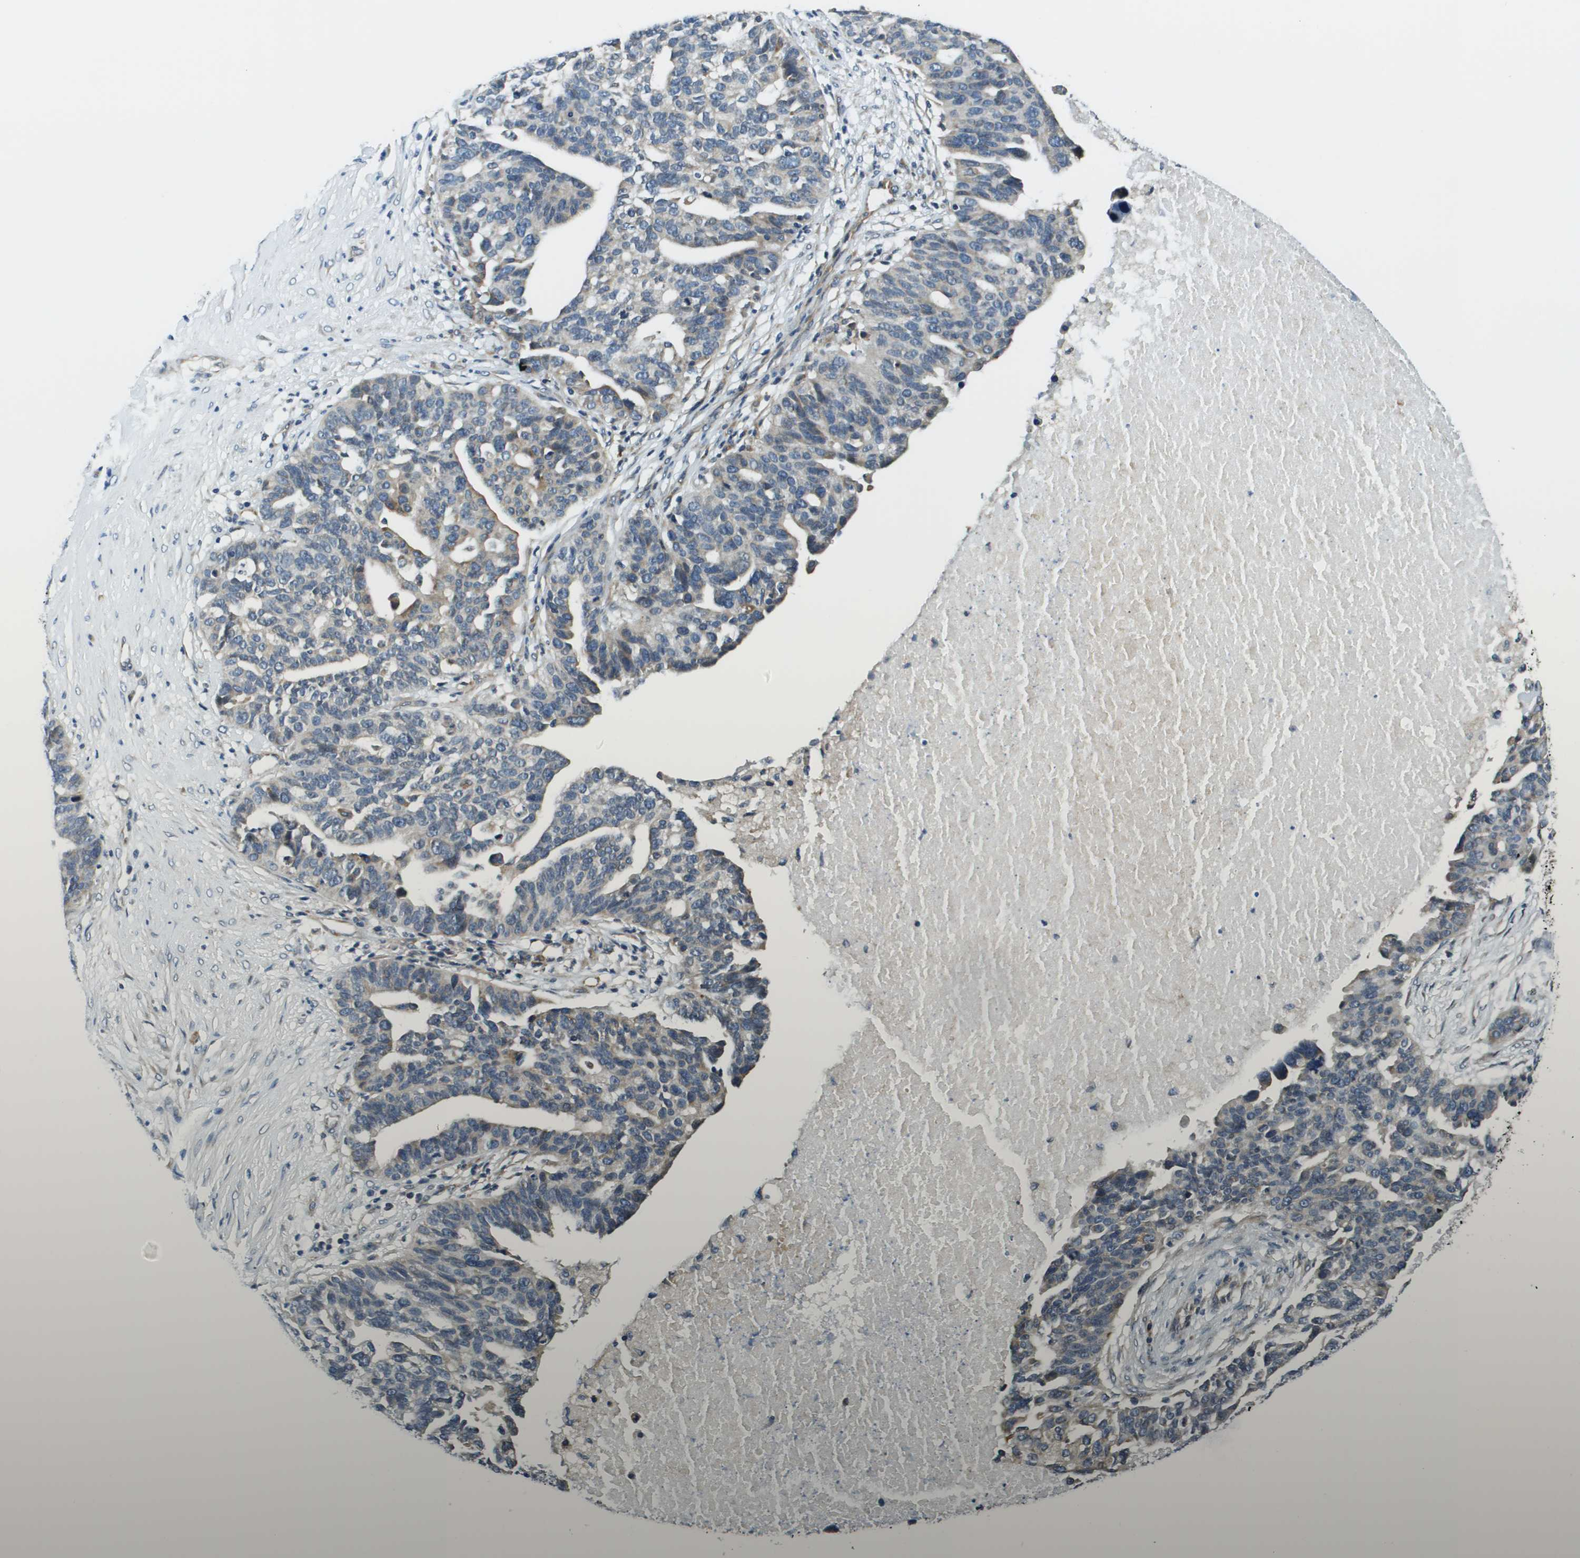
{"staining": {"intensity": "weak", "quantity": "25%-75%", "location": "cytoplasmic/membranous"}, "tissue": "ovarian cancer", "cell_type": "Tumor cells", "image_type": "cancer", "snomed": [{"axis": "morphology", "description": "Cystadenocarcinoma, serous, NOS"}, {"axis": "topography", "description": "Ovary"}], "caption": "Ovarian serous cystadenocarcinoma stained with a brown dye reveals weak cytoplasmic/membranous positive staining in approximately 25%-75% of tumor cells.", "gene": "SEC62", "patient": {"sex": "female", "age": 59}}